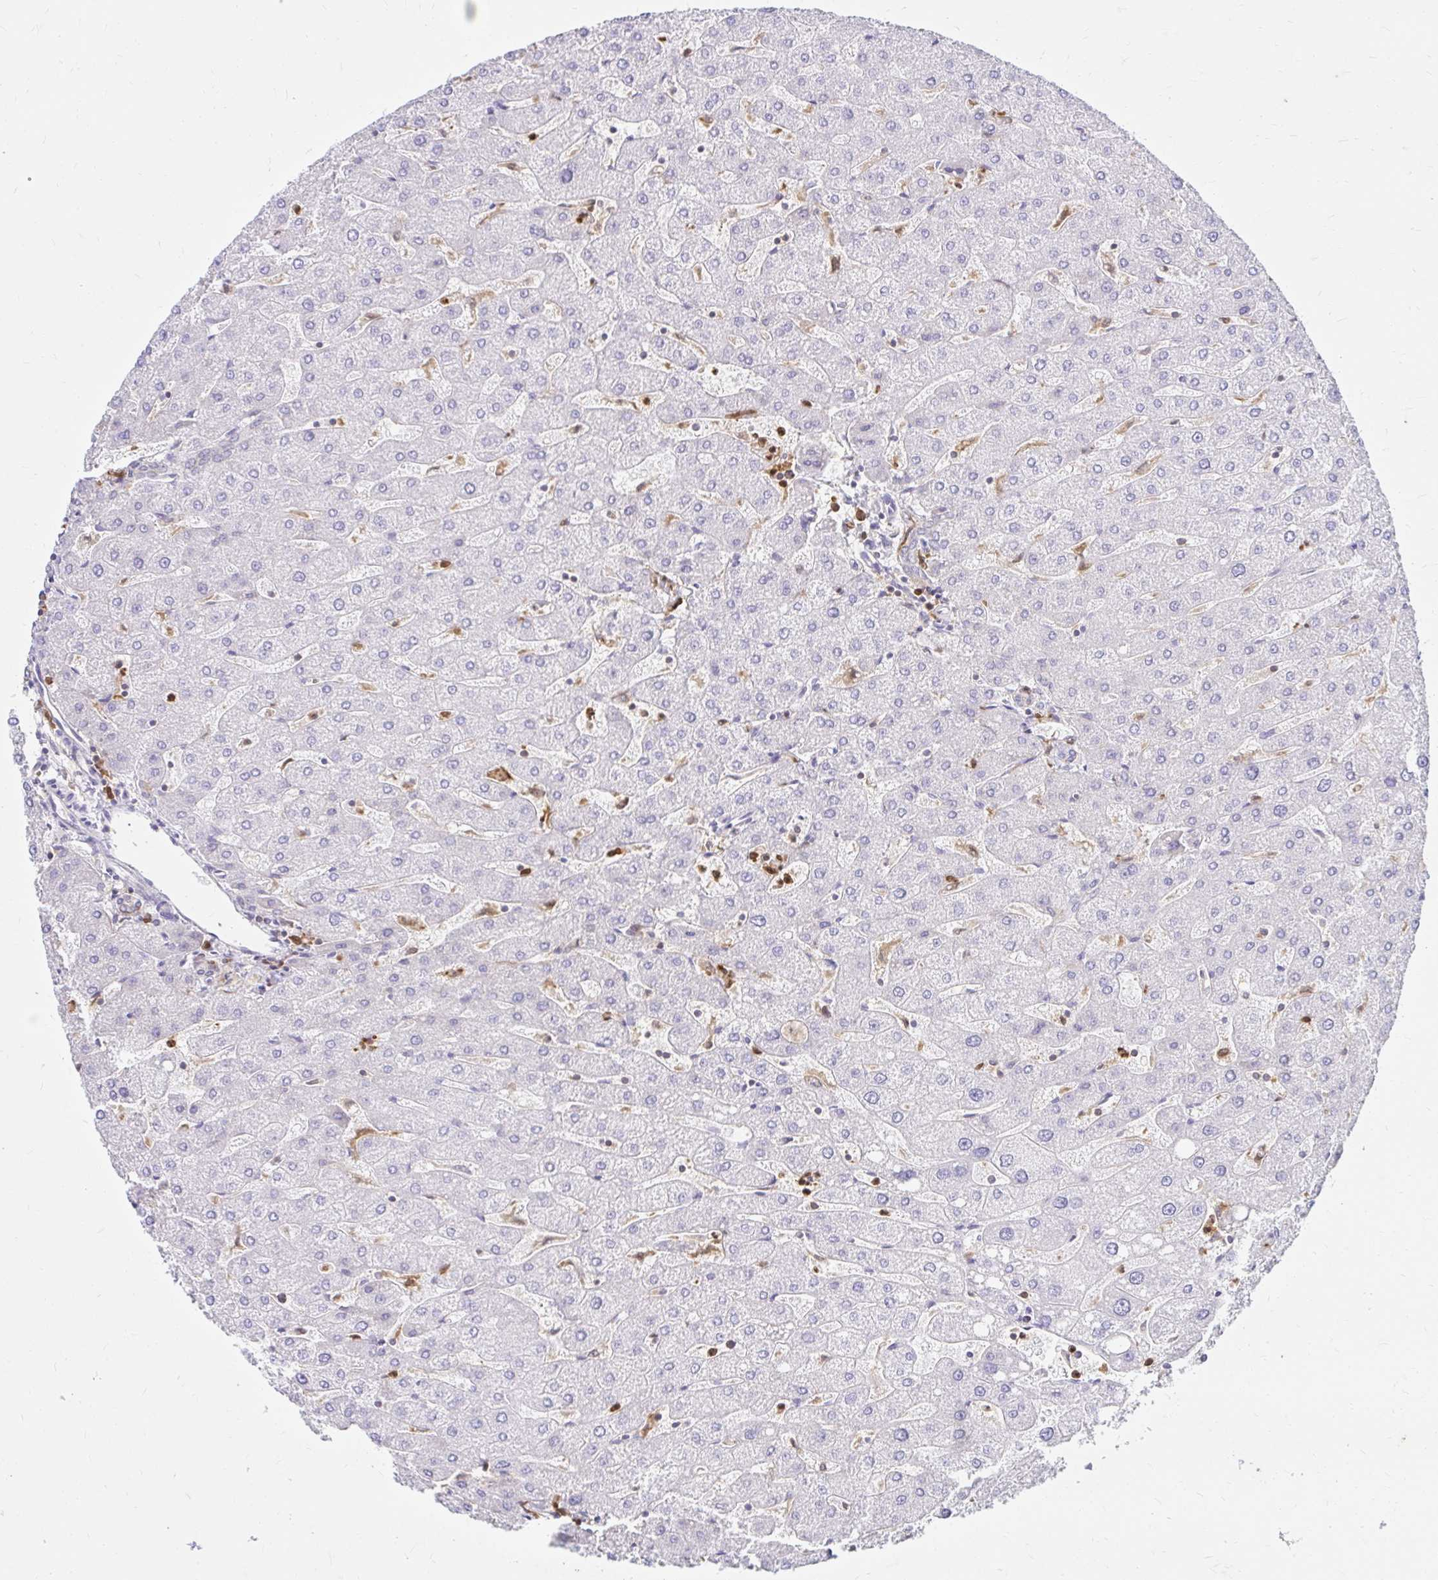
{"staining": {"intensity": "negative", "quantity": "none", "location": "none"}, "tissue": "liver", "cell_type": "Cholangiocytes", "image_type": "normal", "snomed": [{"axis": "morphology", "description": "Normal tissue, NOS"}, {"axis": "topography", "description": "Liver"}], "caption": "High power microscopy photomicrograph of an IHC image of normal liver, revealing no significant expression in cholangiocytes. Nuclei are stained in blue.", "gene": "PYCARD", "patient": {"sex": "male", "age": 67}}